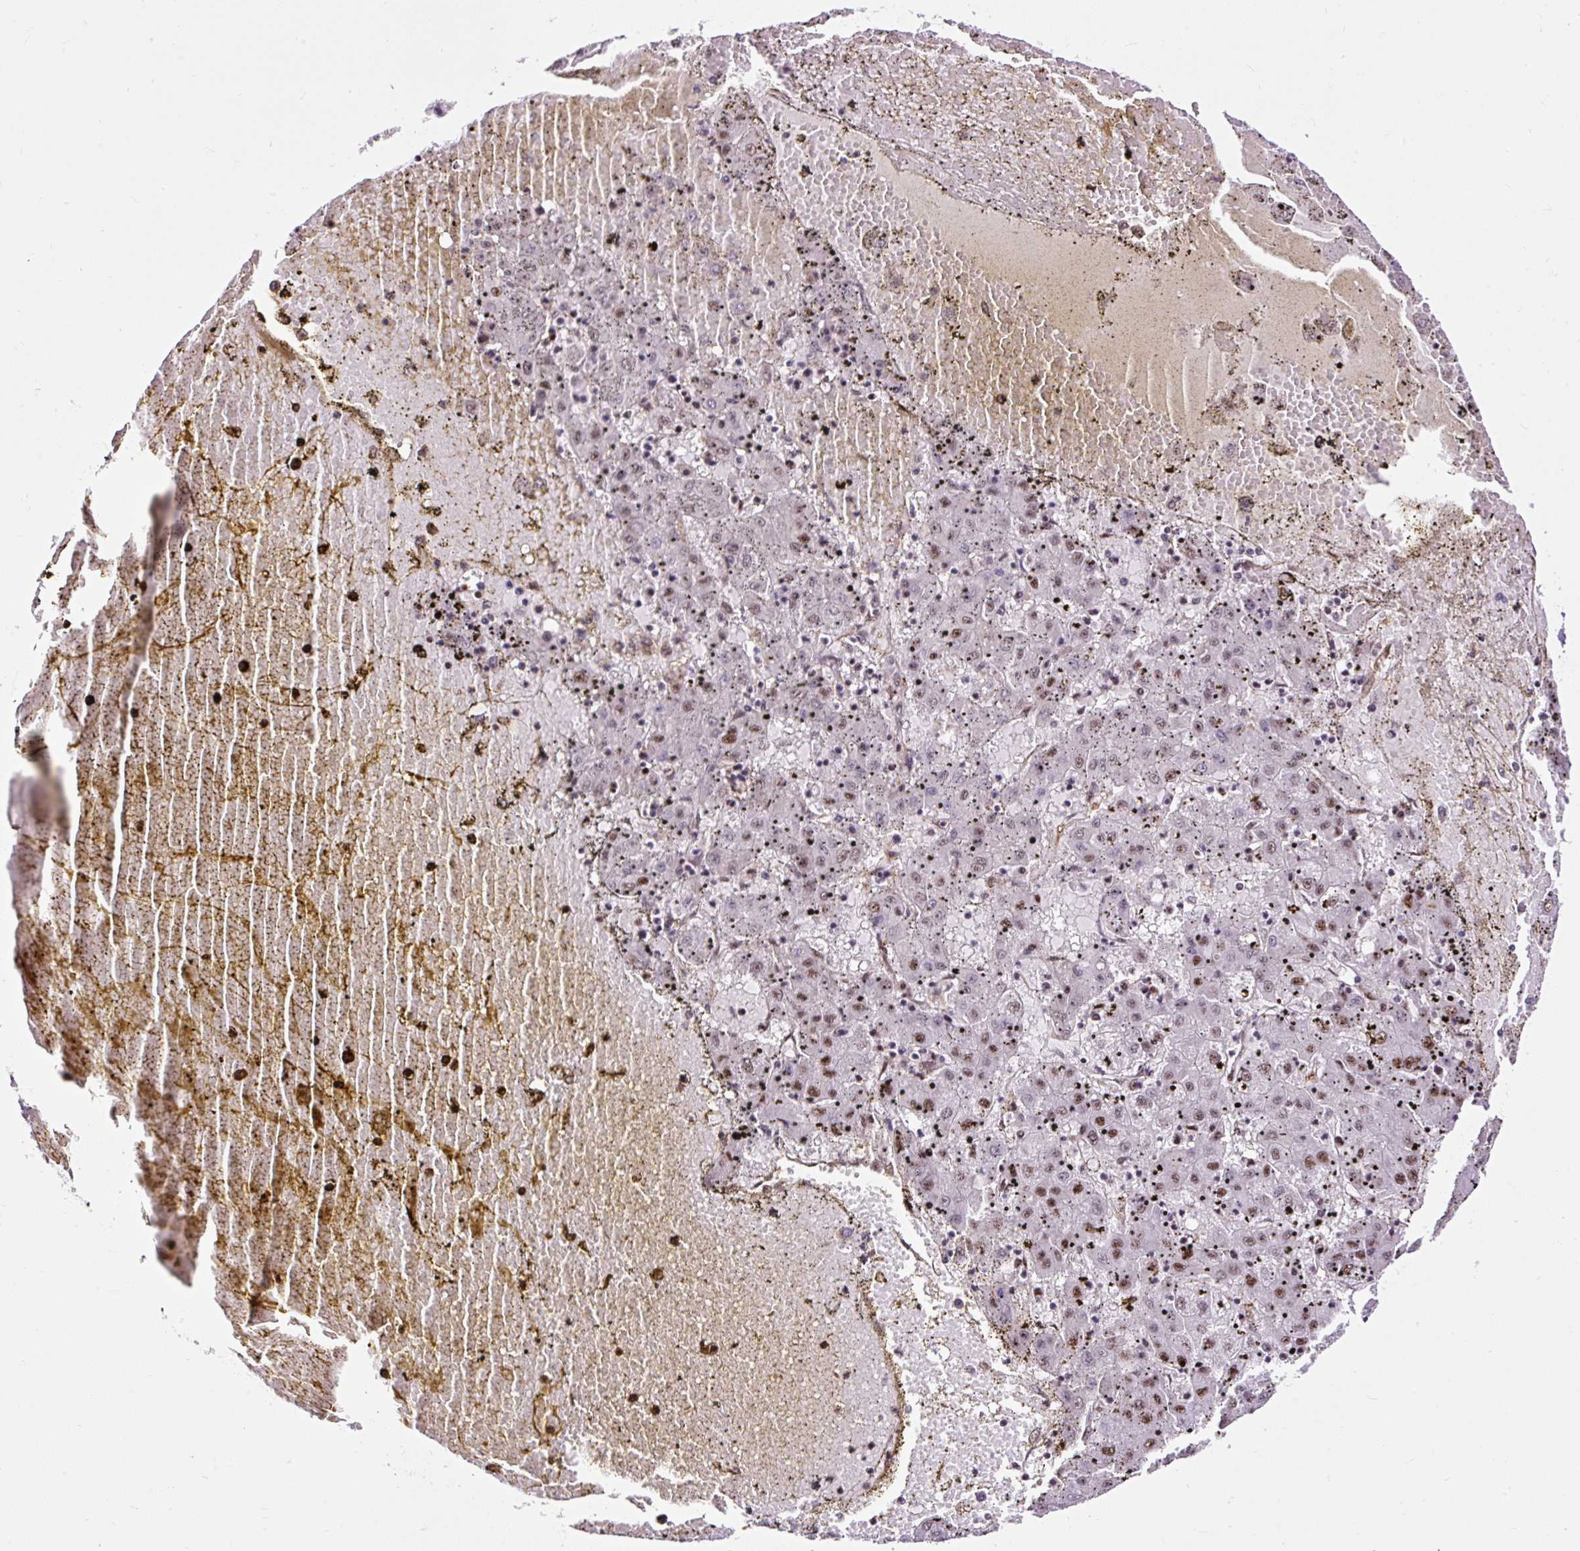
{"staining": {"intensity": "moderate", "quantity": ">75%", "location": "nuclear"}, "tissue": "liver cancer", "cell_type": "Tumor cells", "image_type": "cancer", "snomed": [{"axis": "morphology", "description": "Carcinoma, Hepatocellular, NOS"}, {"axis": "topography", "description": "Liver"}], "caption": "An IHC histopathology image of neoplastic tissue is shown. Protein staining in brown labels moderate nuclear positivity in liver hepatocellular carcinoma within tumor cells.", "gene": "LUC7L2", "patient": {"sex": "male", "age": 72}}